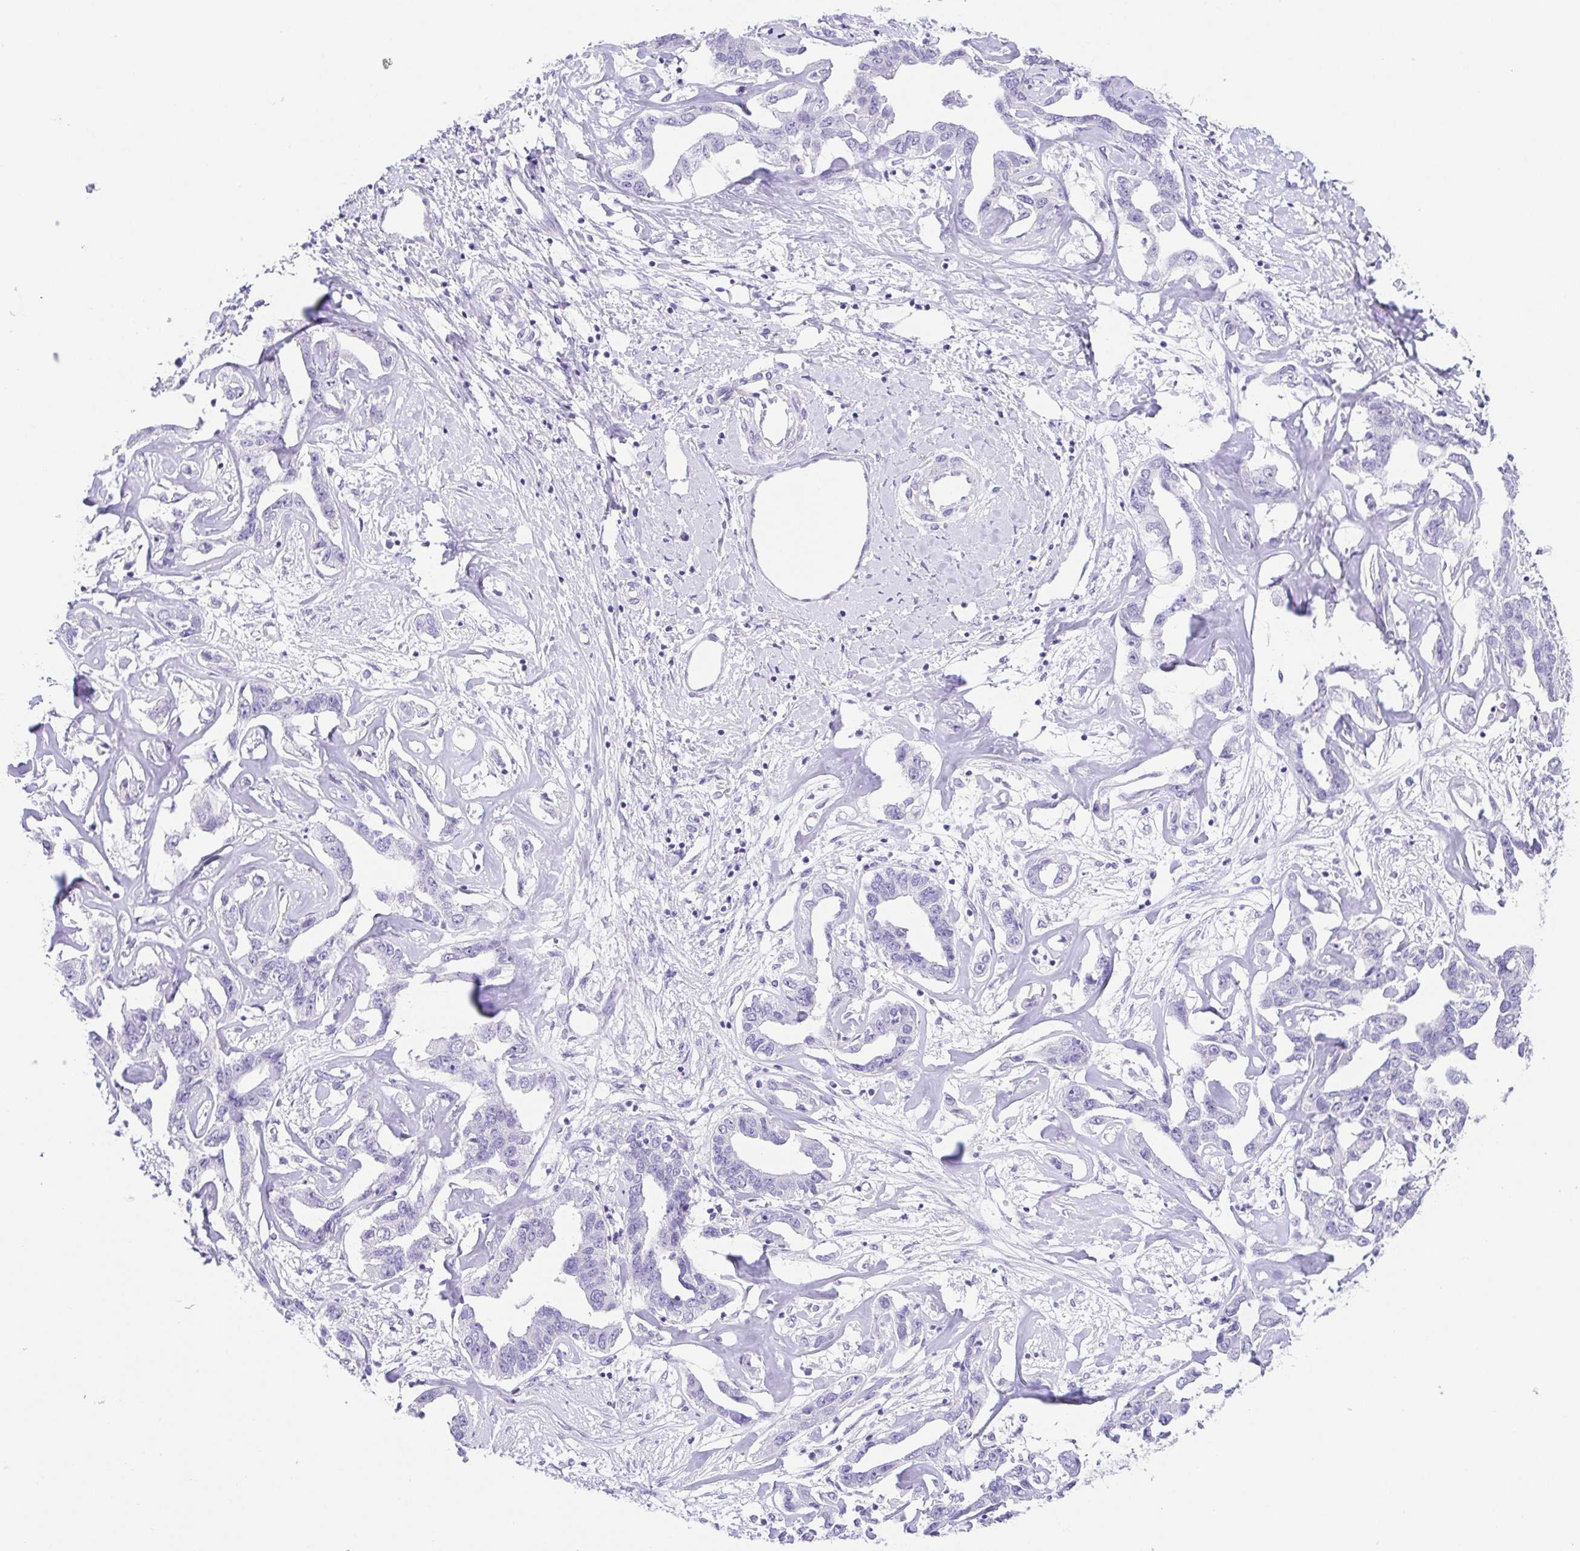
{"staining": {"intensity": "negative", "quantity": "none", "location": "none"}, "tissue": "liver cancer", "cell_type": "Tumor cells", "image_type": "cancer", "snomed": [{"axis": "morphology", "description": "Cholangiocarcinoma"}, {"axis": "topography", "description": "Liver"}], "caption": "IHC histopathology image of neoplastic tissue: liver cancer (cholangiocarcinoma) stained with DAB displays no significant protein staining in tumor cells. (DAB immunohistochemistry visualized using brightfield microscopy, high magnification).", "gene": "KRTDAP", "patient": {"sex": "male", "age": 59}}